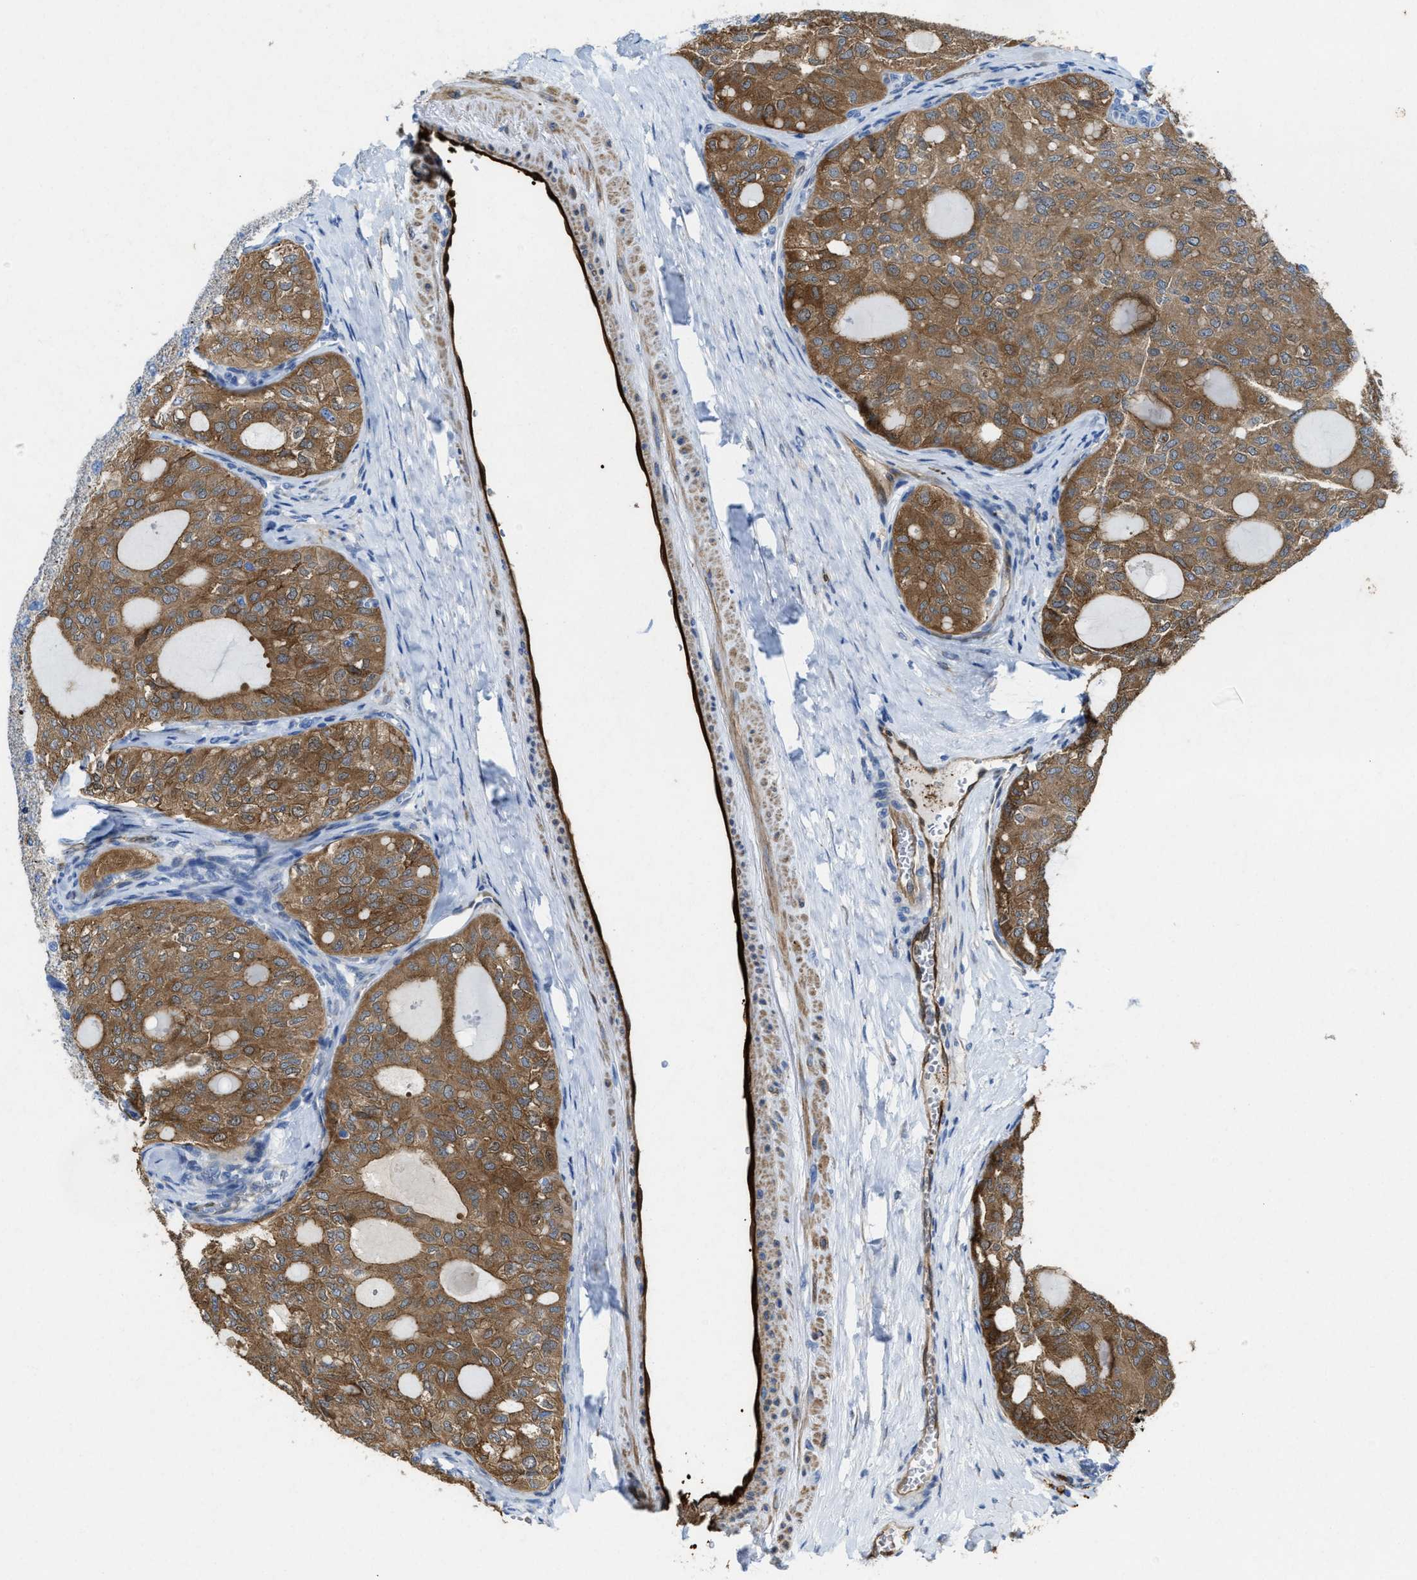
{"staining": {"intensity": "moderate", "quantity": ">75%", "location": "cytoplasmic/membranous"}, "tissue": "thyroid cancer", "cell_type": "Tumor cells", "image_type": "cancer", "snomed": [{"axis": "morphology", "description": "Follicular adenoma carcinoma, NOS"}, {"axis": "topography", "description": "Thyroid gland"}], "caption": "Thyroid follicular adenoma carcinoma tissue demonstrates moderate cytoplasmic/membranous staining in approximately >75% of tumor cells, visualized by immunohistochemistry.", "gene": "ASS1", "patient": {"sex": "male", "age": 75}}